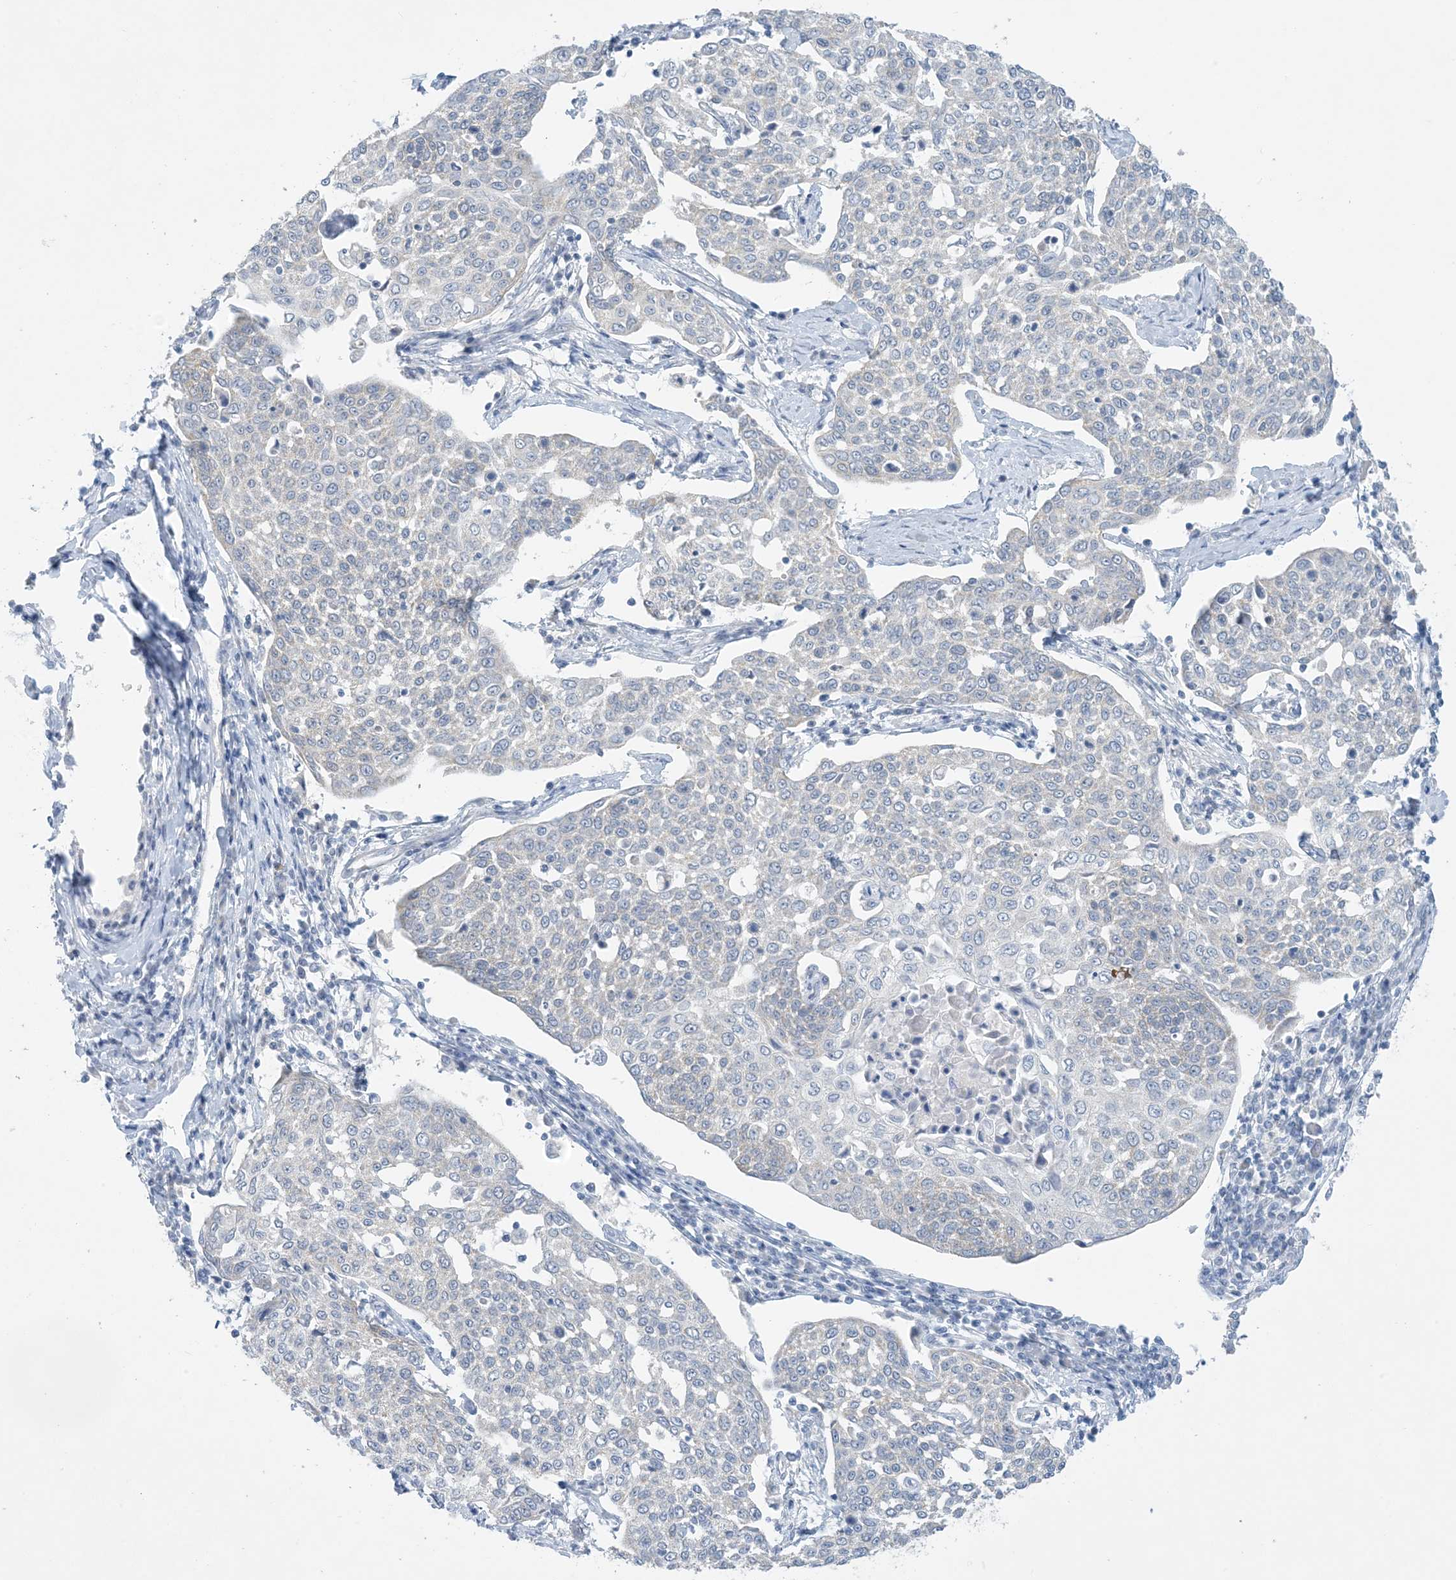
{"staining": {"intensity": "negative", "quantity": "none", "location": "none"}, "tissue": "cervical cancer", "cell_type": "Tumor cells", "image_type": "cancer", "snomed": [{"axis": "morphology", "description": "Squamous cell carcinoma, NOS"}, {"axis": "topography", "description": "Cervix"}], "caption": "Immunohistochemical staining of human cervical squamous cell carcinoma demonstrates no significant expression in tumor cells. (DAB immunohistochemistry (IHC) visualized using brightfield microscopy, high magnification).", "gene": "MRPS18A", "patient": {"sex": "female", "age": 34}}